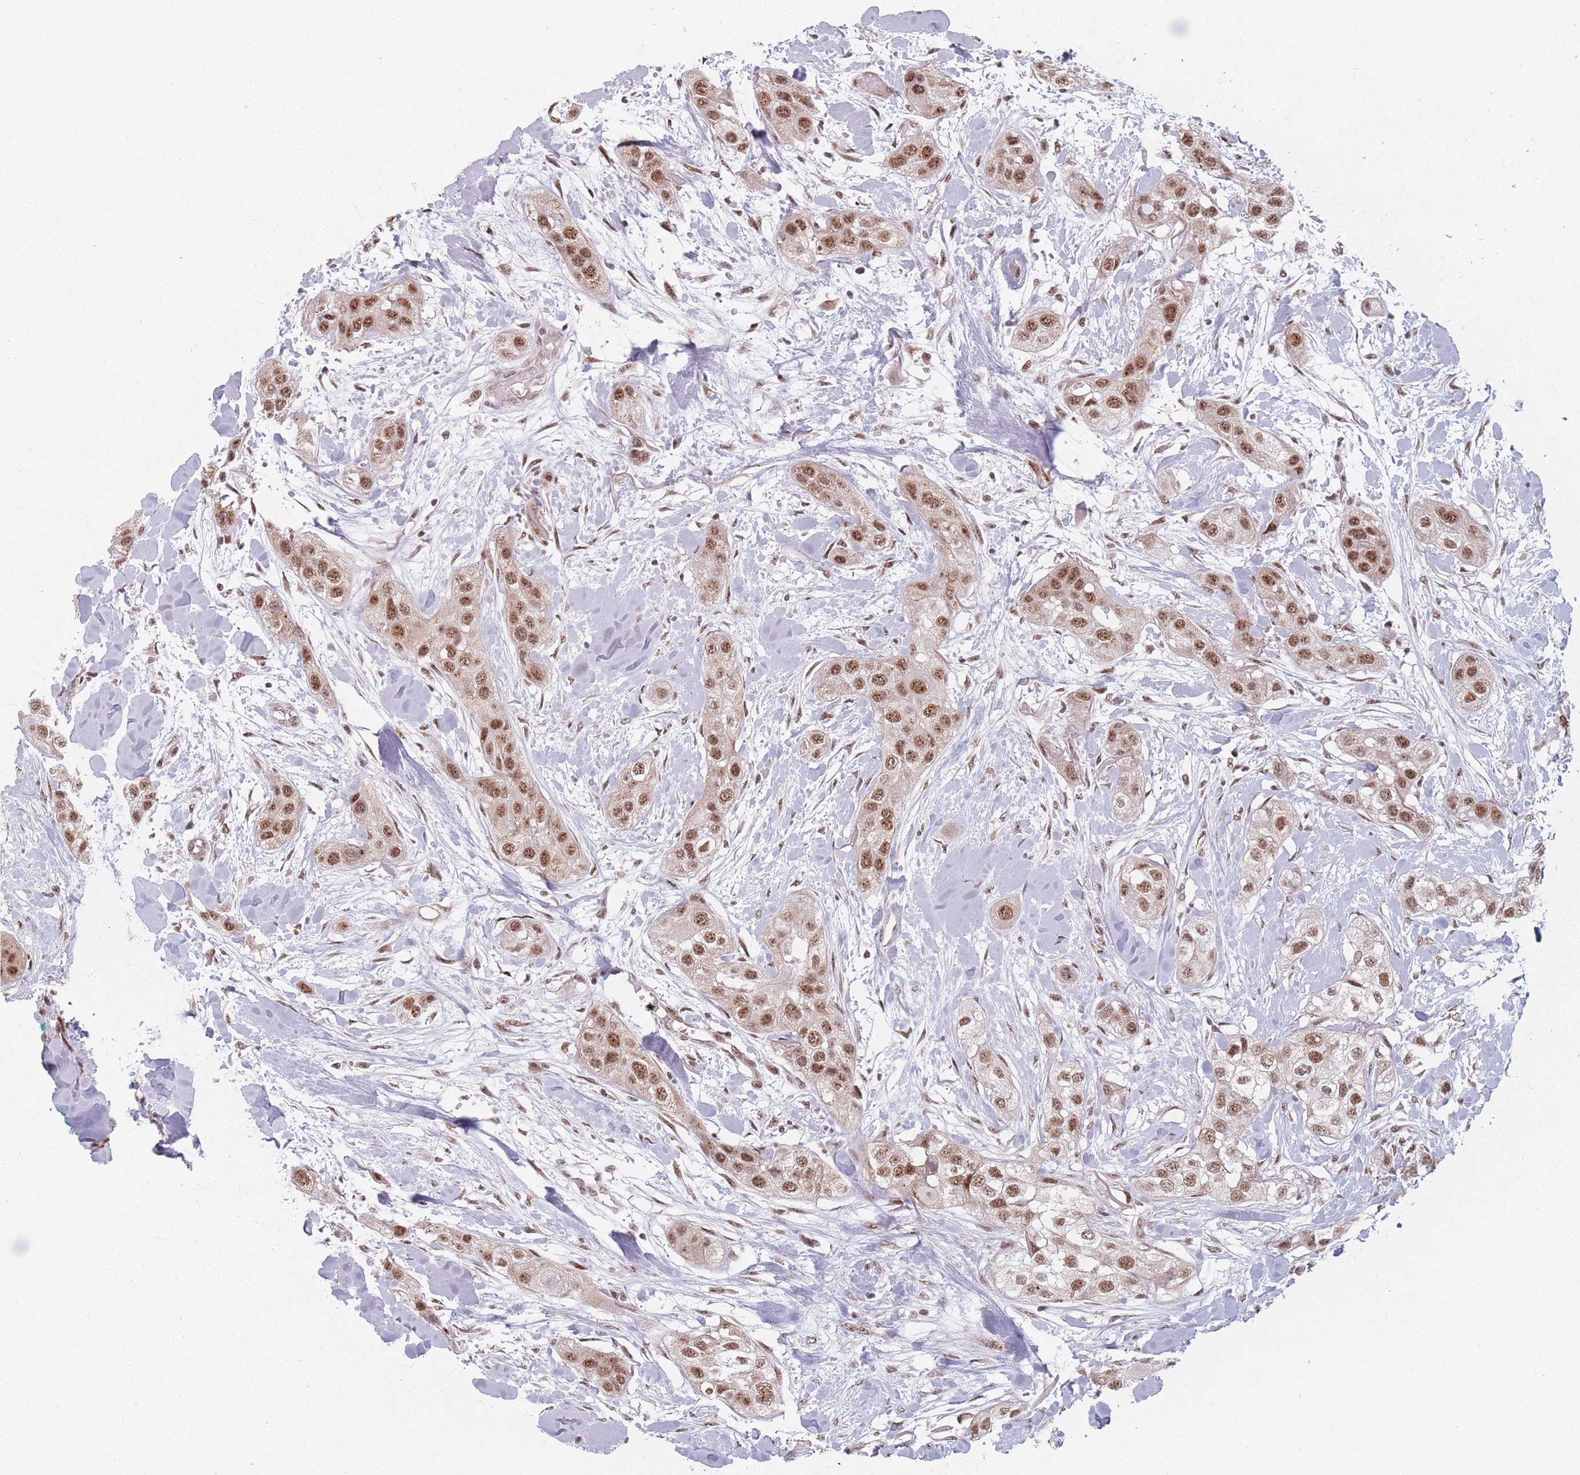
{"staining": {"intensity": "moderate", "quantity": ">75%", "location": "nuclear"}, "tissue": "head and neck cancer", "cell_type": "Tumor cells", "image_type": "cancer", "snomed": [{"axis": "morphology", "description": "Normal tissue, NOS"}, {"axis": "morphology", "description": "Squamous cell carcinoma, NOS"}, {"axis": "topography", "description": "Skeletal muscle"}, {"axis": "topography", "description": "Head-Neck"}], "caption": "A micrograph of human head and neck cancer (squamous cell carcinoma) stained for a protein reveals moderate nuclear brown staining in tumor cells. The protein is stained brown, and the nuclei are stained in blue (DAB IHC with brightfield microscopy, high magnification).", "gene": "ZC3H14", "patient": {"sex": "male", "age": 51}}